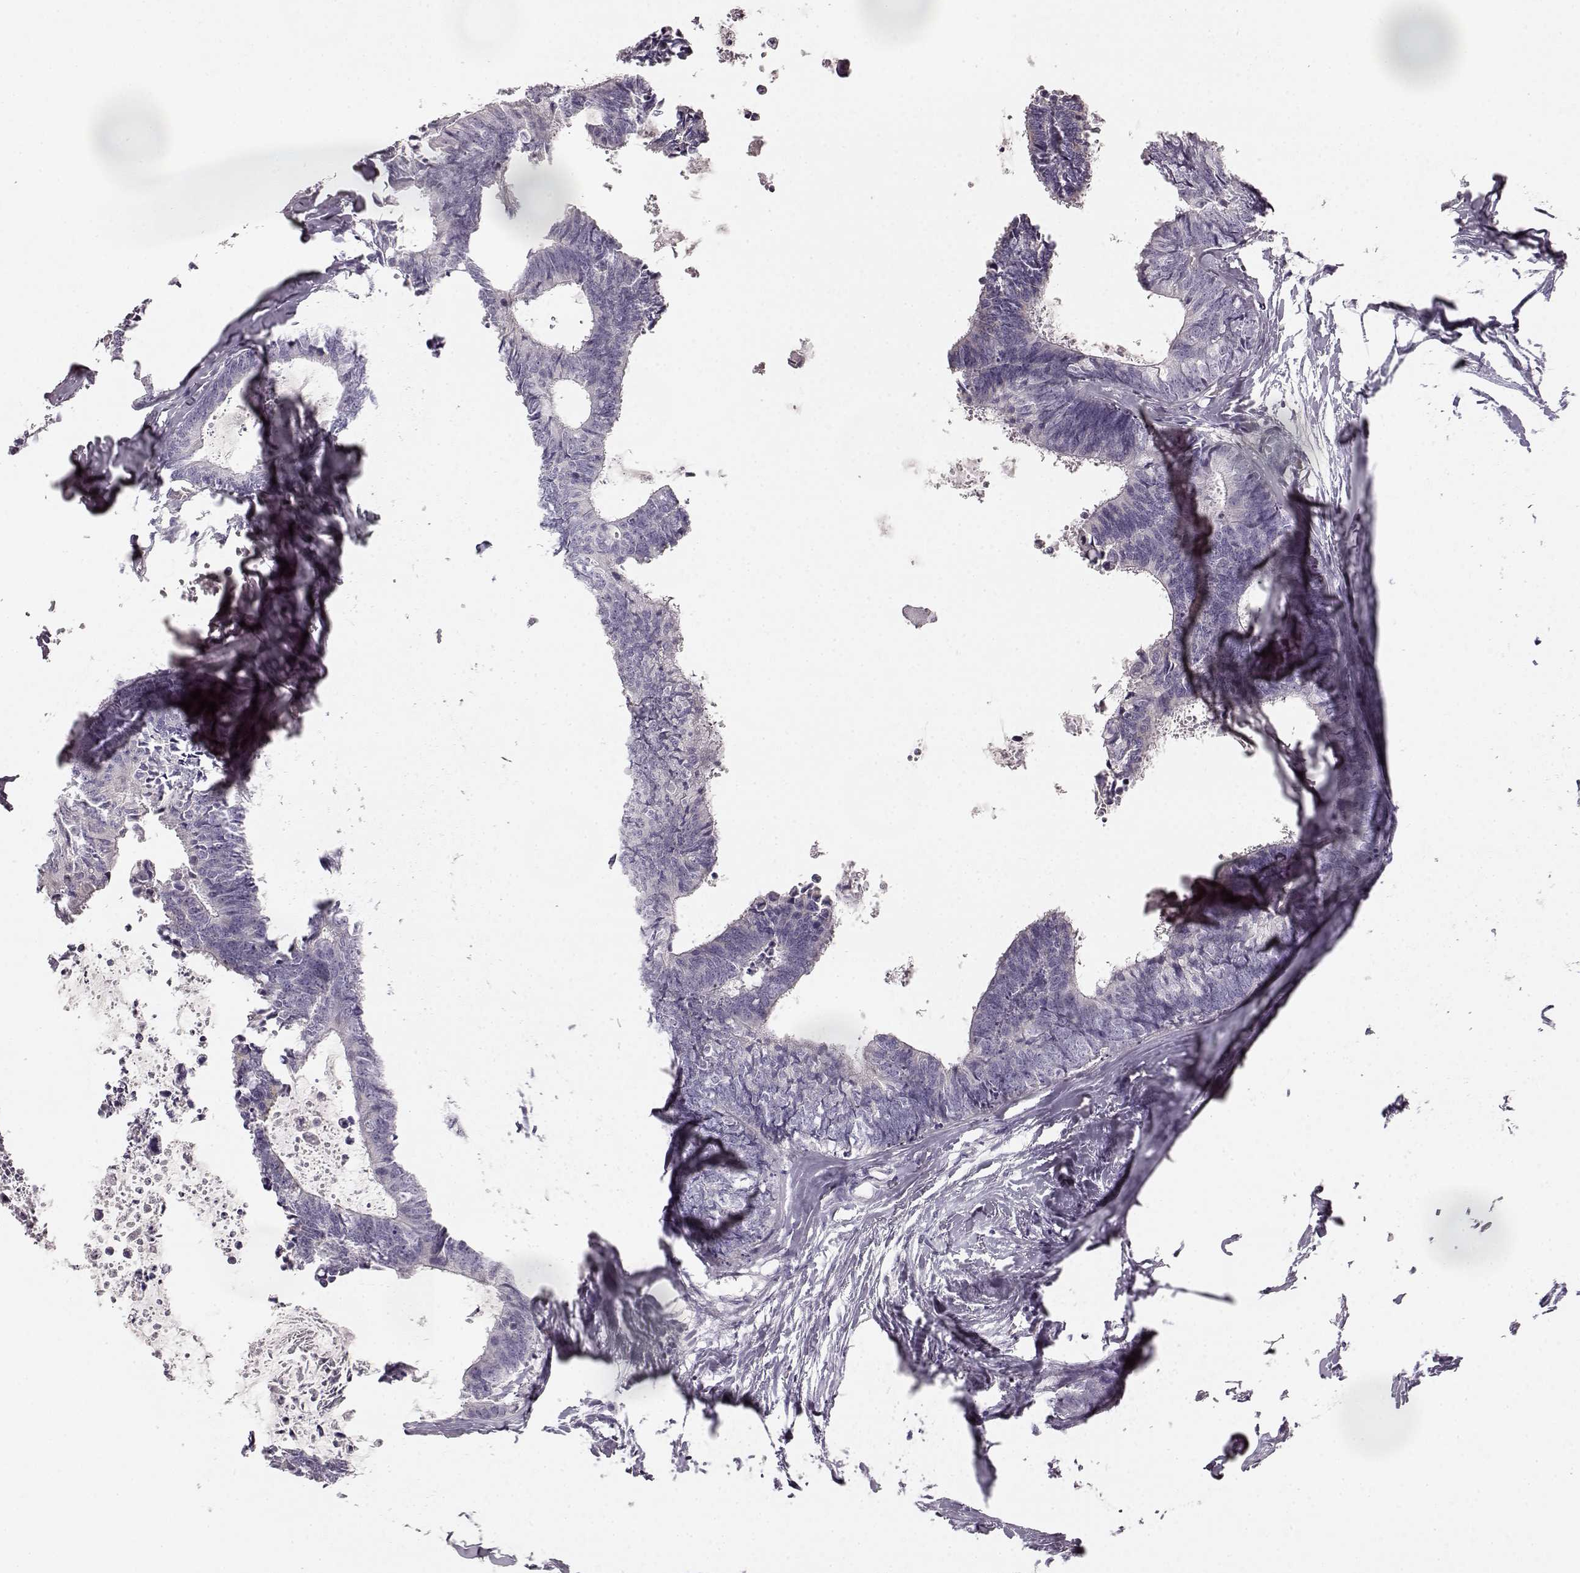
{"staining": {"intensity": "negative", "quantity": "none", "location": "none"}, "tissue": "colorectal cancer", "cell_type": "Tumor cells", "image_type": "cancer", "snomed": [{"axis": "morphology", "description": "Adenocarcinoma, NOS"}, {"axis": "topography", "description": "Colon"}, {"axis": "topography", "description": "Rectum"}], "caption": "DAB immunohistochemical staining of human colorectal adenocarcinoma reveals no significant staining in tumor cells.", "gene": "KIAA0319", "patient": {"sex": "male", "age": 57}}